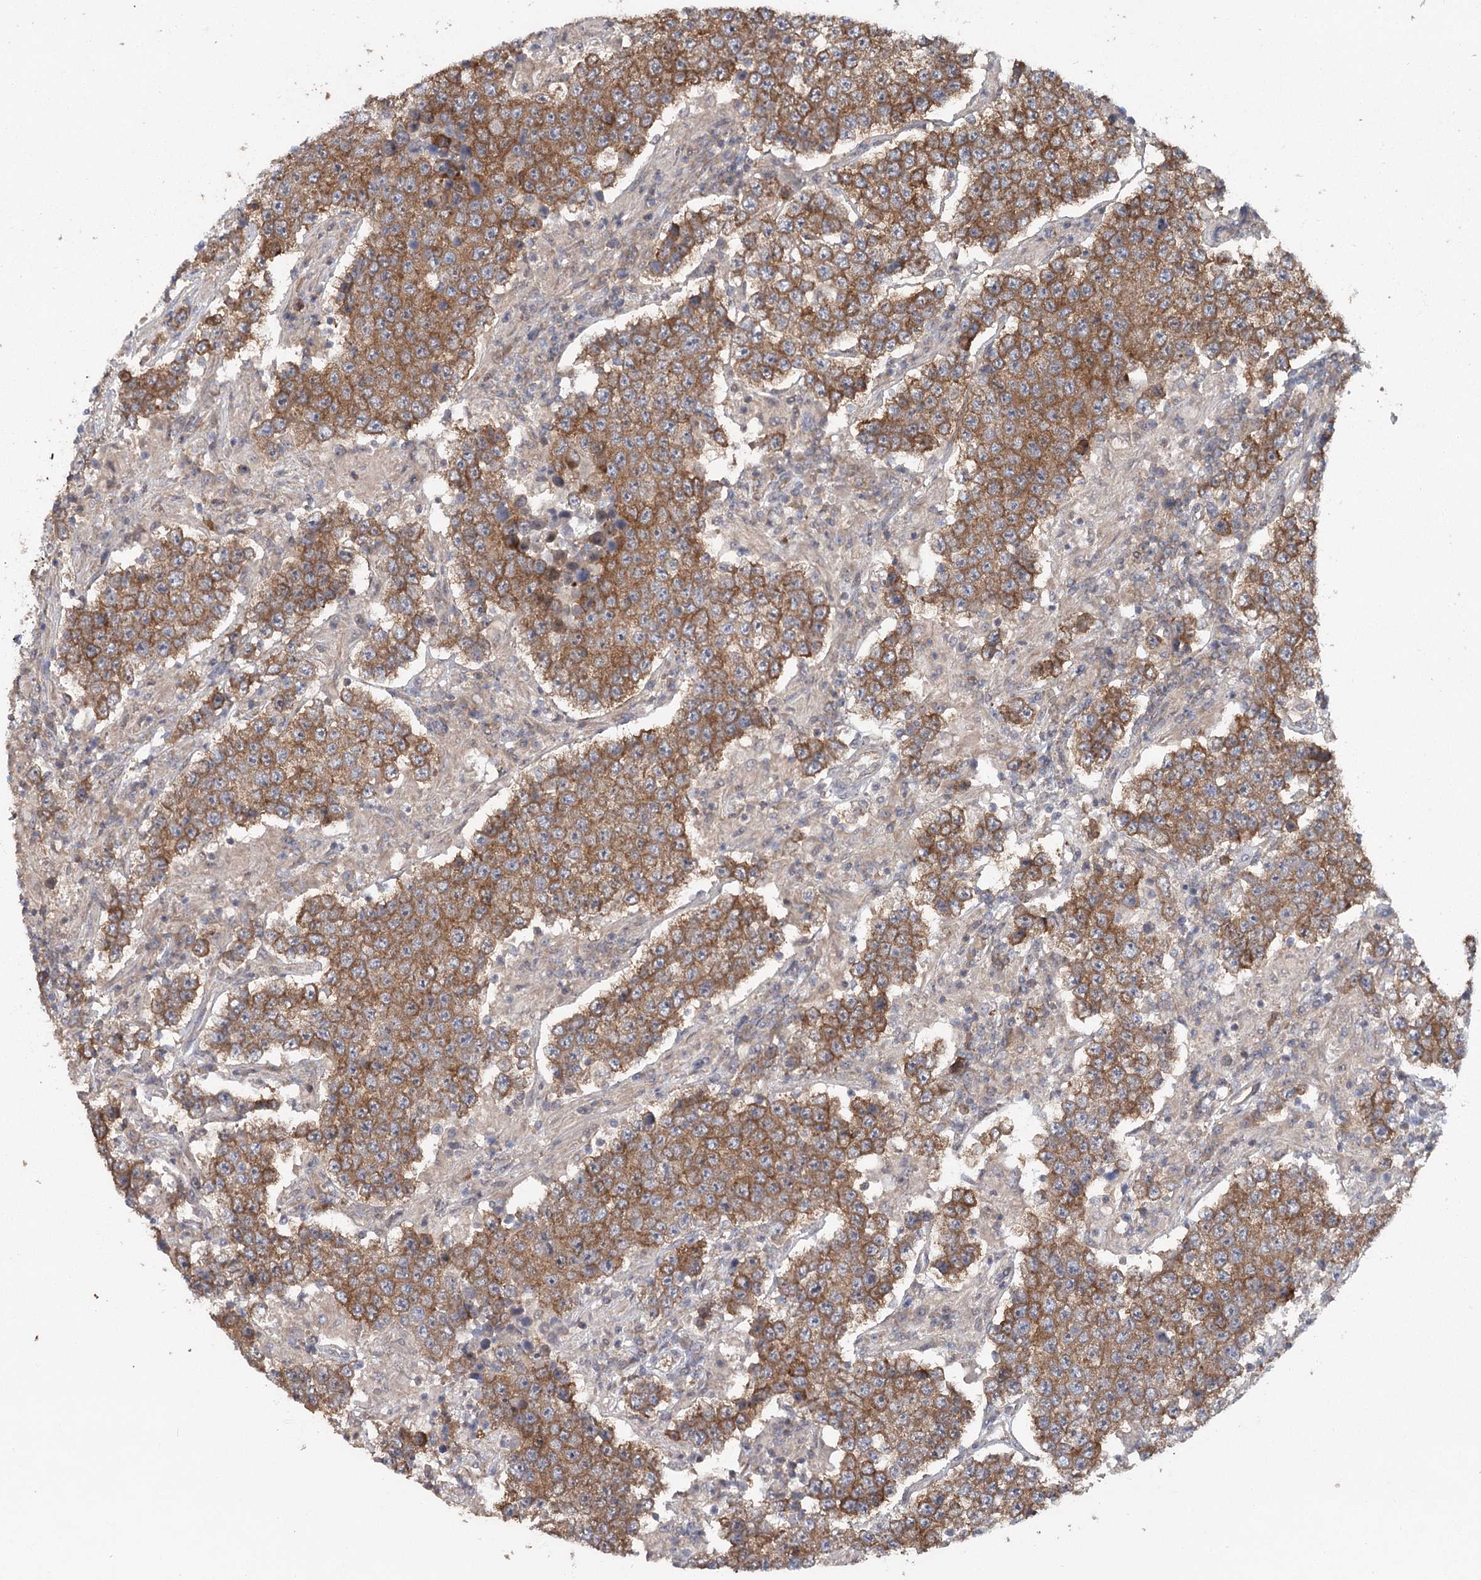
{"staining": {"intensity": "moderate", "quantity": ">75%", "location": "cytoplasmic/membranous"}, "tissue": "testis cancer", "cell_type": "Tumor cells", "image_type": "cancer", "snomed": [{"axis": "morphology", "description": "Normal tissue, NOS"}, {"axis": "morphology", "description": "Urothelial carcinoma, High grade"}, {"axis": "morphology", "description": "Seminoma, NOS"}, {"axis": "morphology", "description": "Carcinoma, Embryonal, NOS"}, {"axis": "topography", "description": "Urinary bladder"}, {"axis": "topography", "description": "Testis"}], "caption": "Immunohistochemistry (IHC) of testis seminoma exhibits medium levels of moderate cytoplasmic/membranous expression in approximately >75% of tumor cells. The protein is stained brown, and the nuclei are stained in blue (DAB (3,3'-diaminobenzidine) IHC with brightfield microscopy, high magnification).", "gene": "MAP3K13", "patient": {"sex": "male", "age": 41}}